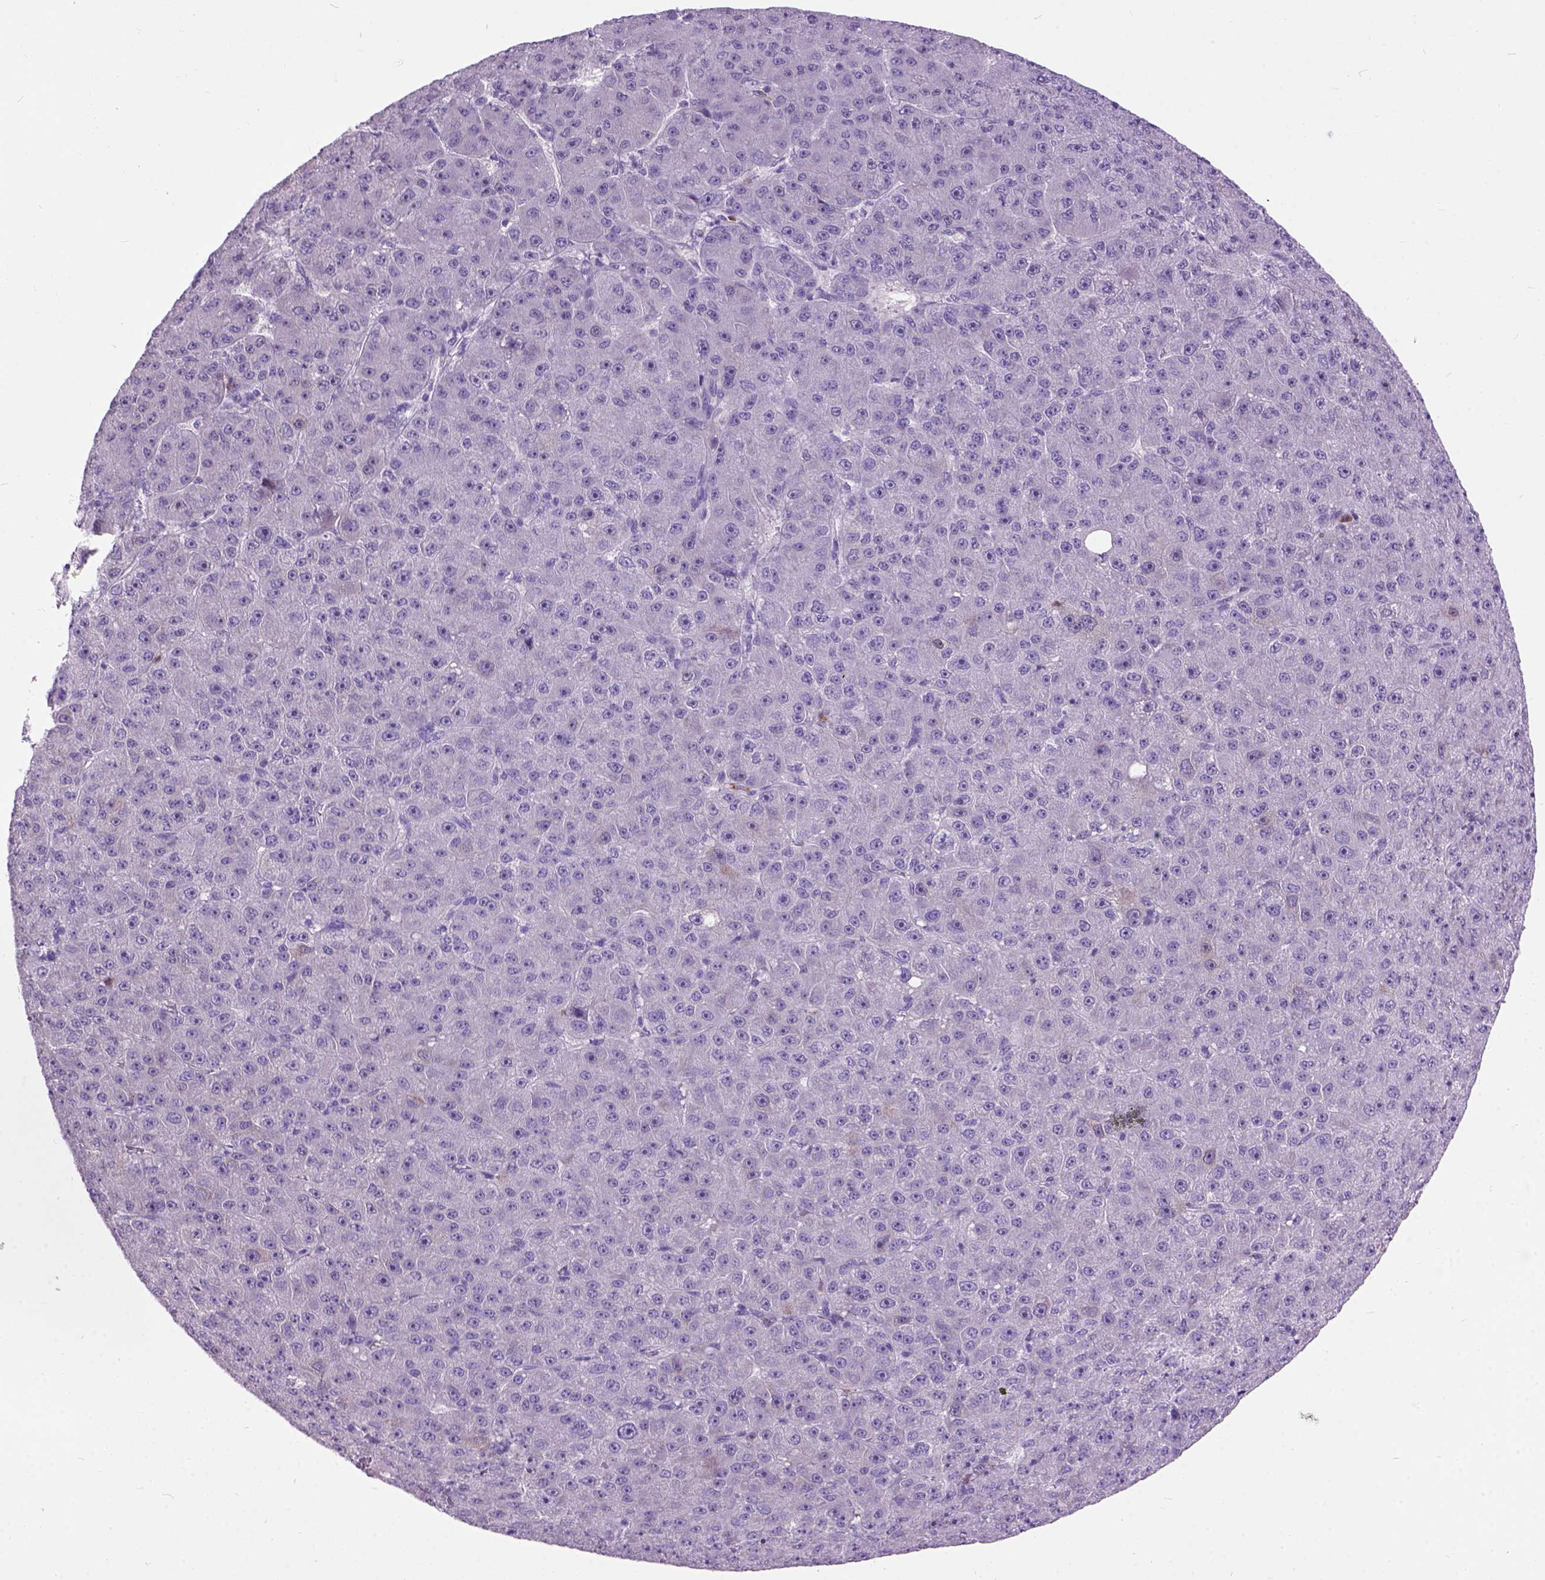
{"staining": {"intensity": "negative", "quantity": "none", "location": "none"}, "tissue": "liver cancer", "cell_type": "Tumor cells", "image_type": "cancer", "snomed": [{"axis": "morphology", "description": "Carcinoma, Hepatocellular, NOS"}, {"axis": "topography", "description": "Liver"}], "caption": "This is a image of IHC staining of liver hepatocellular carcinoma, which shows no staining in tumor cells.", "gene": "MAPT", "patient": {"sex": "male", "age": 67}}